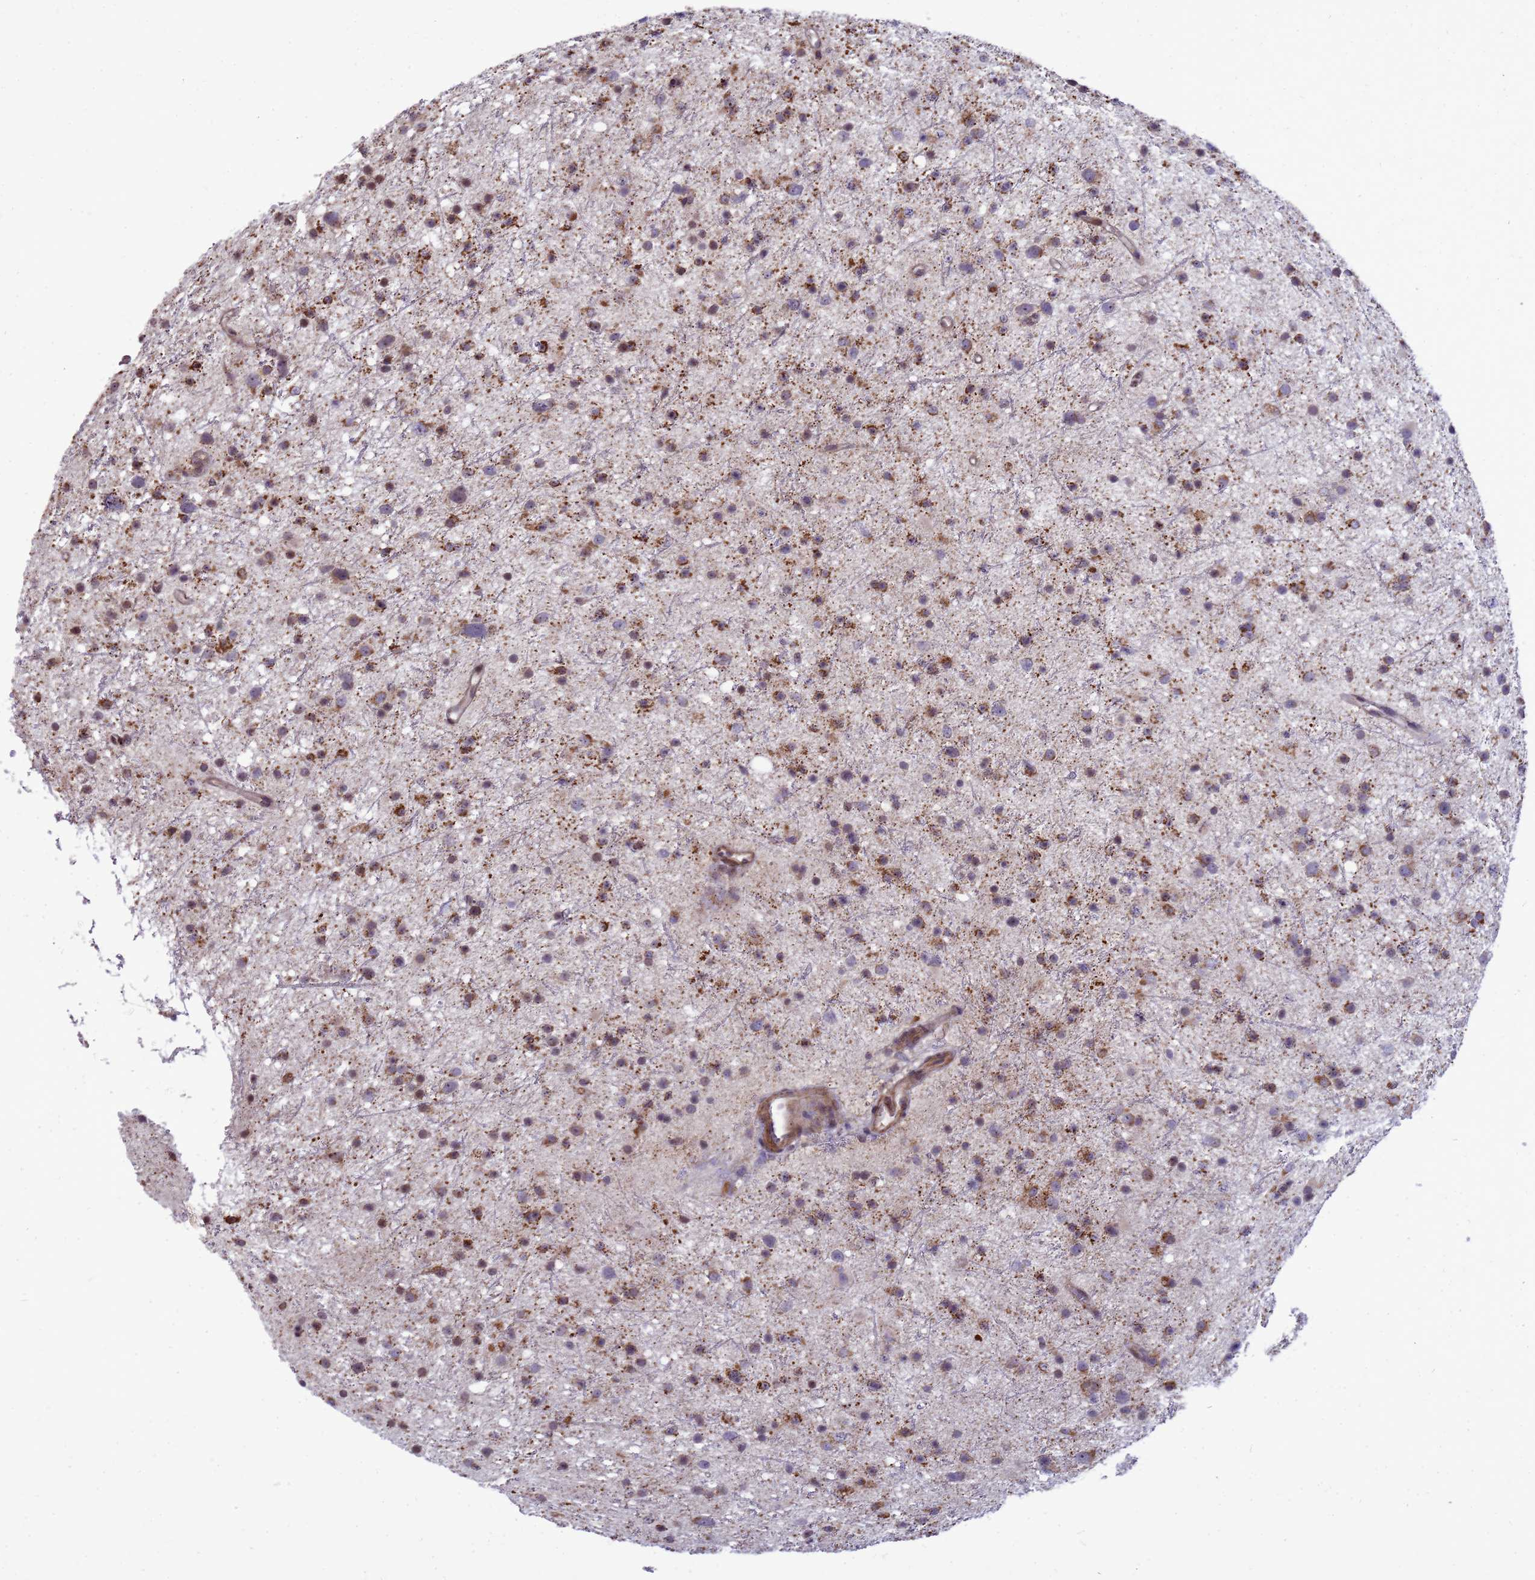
{"staining": {"intensity": "moderate", "quantity": "25%-75%", "location": "cytoplasmic/membranous"}, "tissue": "glioma", "cell_type": "Tumor cells", "image_type": "cancer", "snomed": [{"axis": "morphology", "description": "Glioma, malignant, Low grade"}, {"axis": "topography", "description": "Cerebral cortex"}], "caption": "The histopathology image shows staining of malignant glioma (low-grade), revealing moderate cytoplasmic/membranous protein positivity (brown color) within tumor cells. (Brightfield microscopy of DAB IHC at high magnification).", "gene": "C12orf43", "patient": {"sex": "female", "age": 39}}